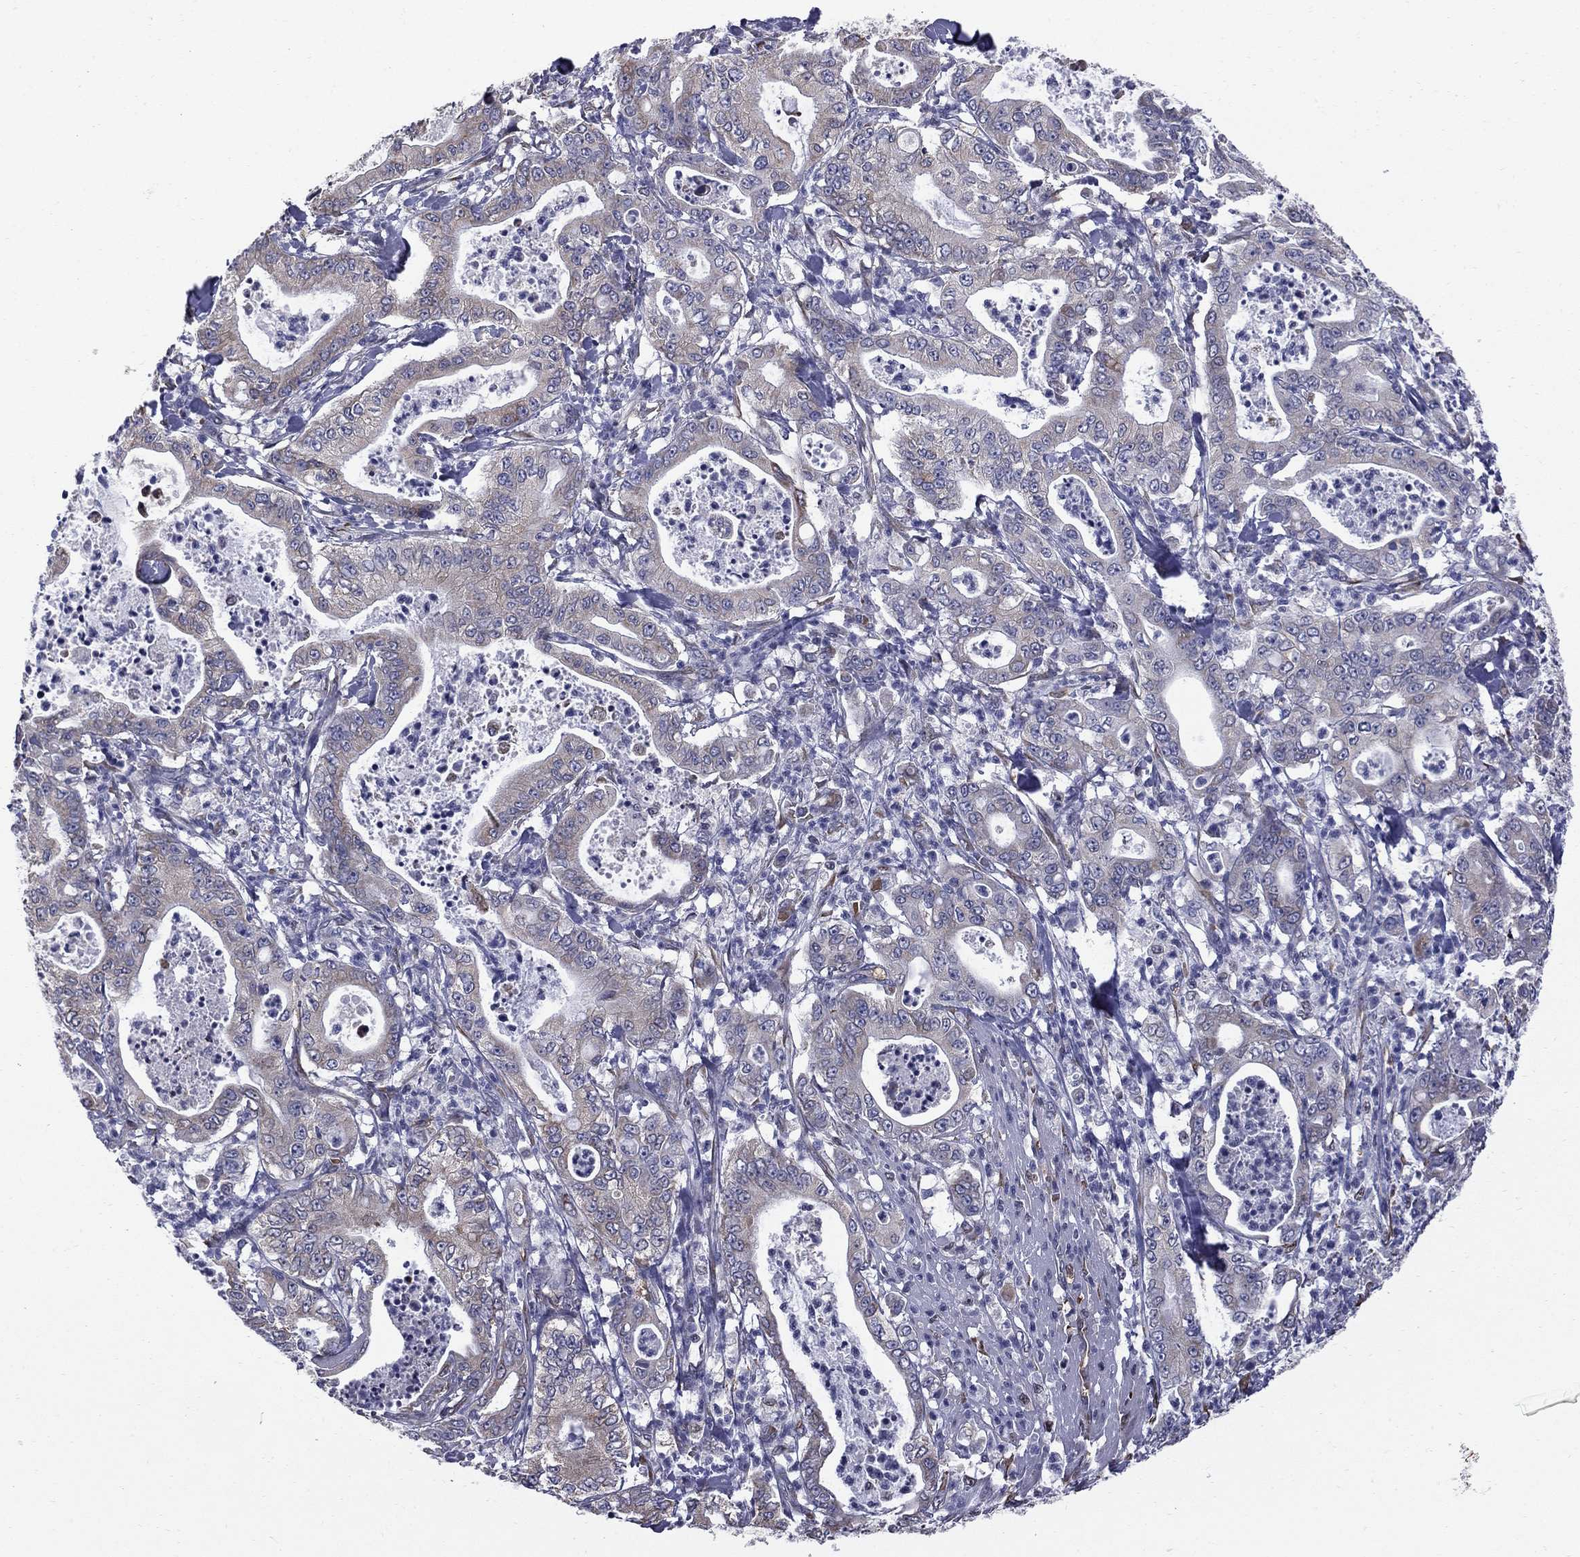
{"staining": {"intensity": "negative", "quantity": "none", "location": "none"}, "tissue": "pancreatic cancer", "cell_type": "Tumor cells", "image_type": "cancer", "snomed": [{"axis": "morphology", "description": "Adenocarcinoma, NOS"}, {"axis": "topography", "description": "Pancreas"}], "caption": "DAB (3,3'-diaminobenzidine) immunohistochemical staining of human pancreatic cancer (adenocarcinoma) displays no significant staining in tumor cells.", "gene": "HSPB2", "patient": {"sex": "male", "age": 71}}